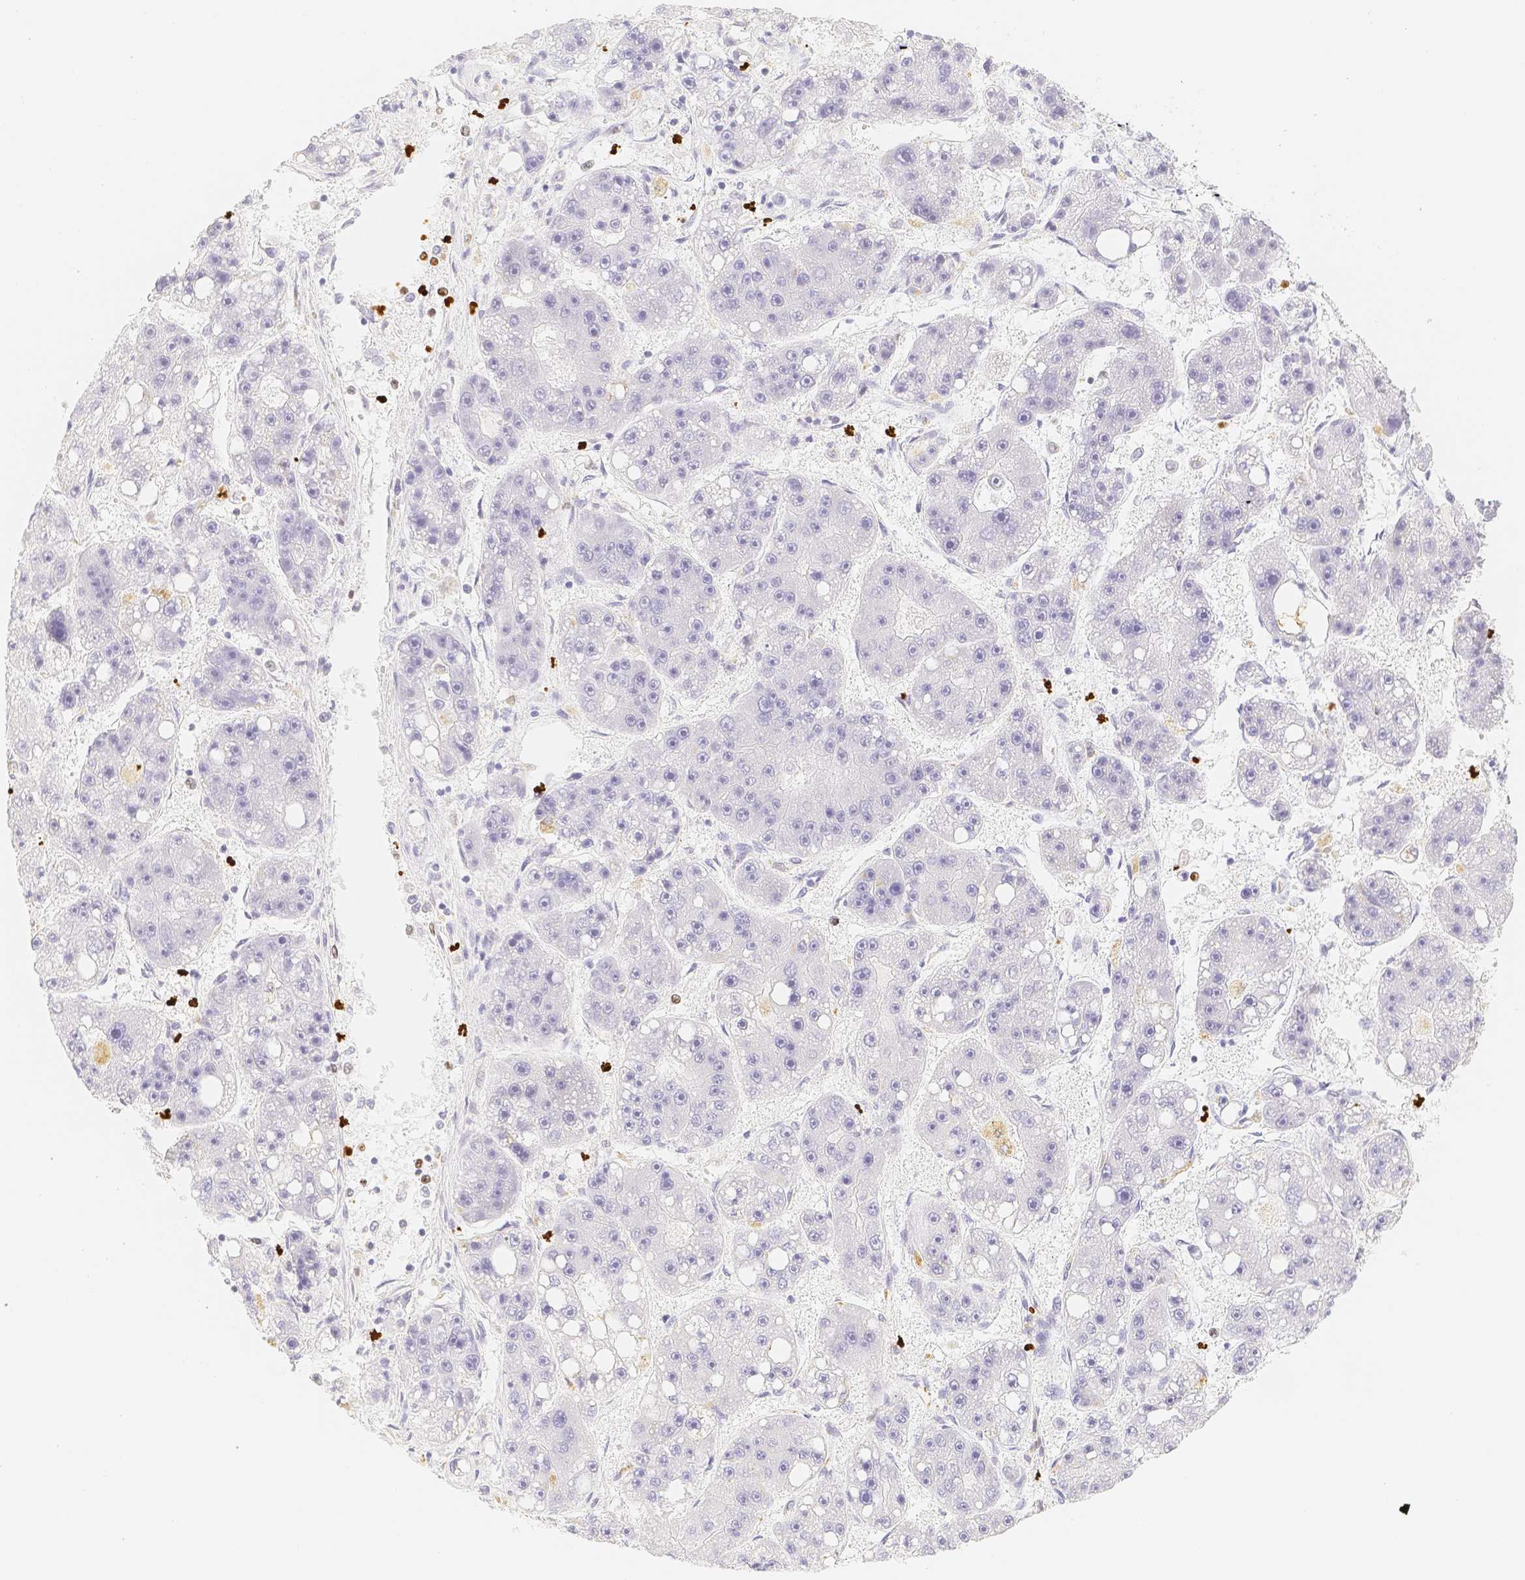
{"staining": {"intensity": "negative", "quantity": "none", "location": "none"}, "tissue": "liver cancer", "cell_type": "Tumor cells", "image_type": "cancer", "snomed": [{"axis": "morphology", "description": "Carcinoma, Hepatocellular, NOS"}, {"axis": "topography", "description": "Liver"}], "caption": "A histopathology image of human liver cancer is negative for staining in tumor cells.", "gene": "PADI4", "patient": {"sex": "female", "age": 61}}